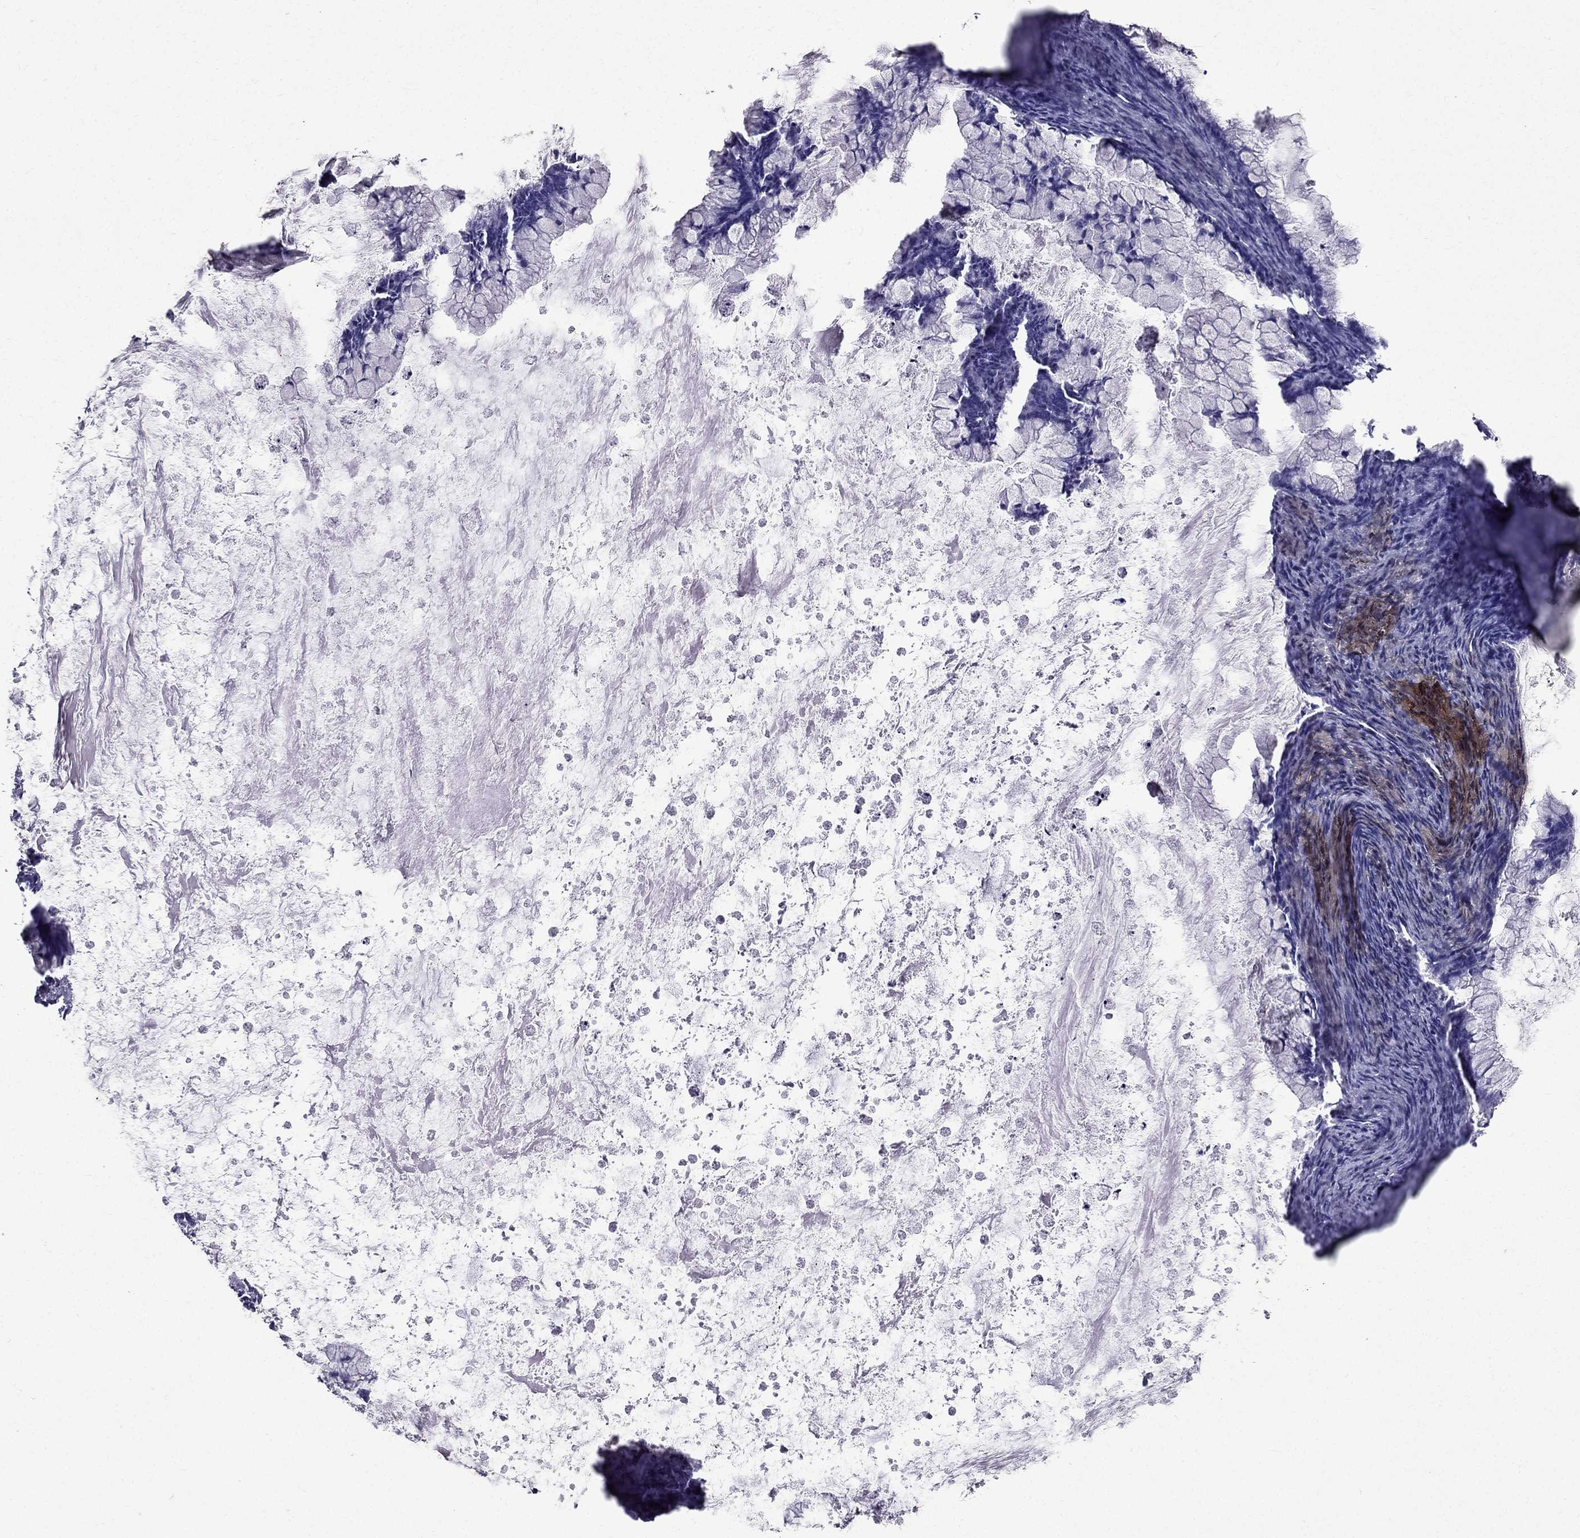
{"staining": {"intensity": "negative", "quantity": "none", "location": "none"}, "tissue": "ovarian cancer", "cell_type": "Tumor cells", "image_type": "cancer", "snomed": [{"axis": "morphology", "description": "Cystadenocarcinoma, mucinous, NOS"}, {"axis": "topography", "description": "Ovary"}], "caption": "Immunohistochemistry (IHC) image of neoplastic tissue: ovarian mucinous cystadenocarcinoma stained with DAB (3,3'-diaminobenzidine) shows no significant protein expression in tumor cells.", "gene": "AAK1", "patient": {"sex": "female", "age": 67}}